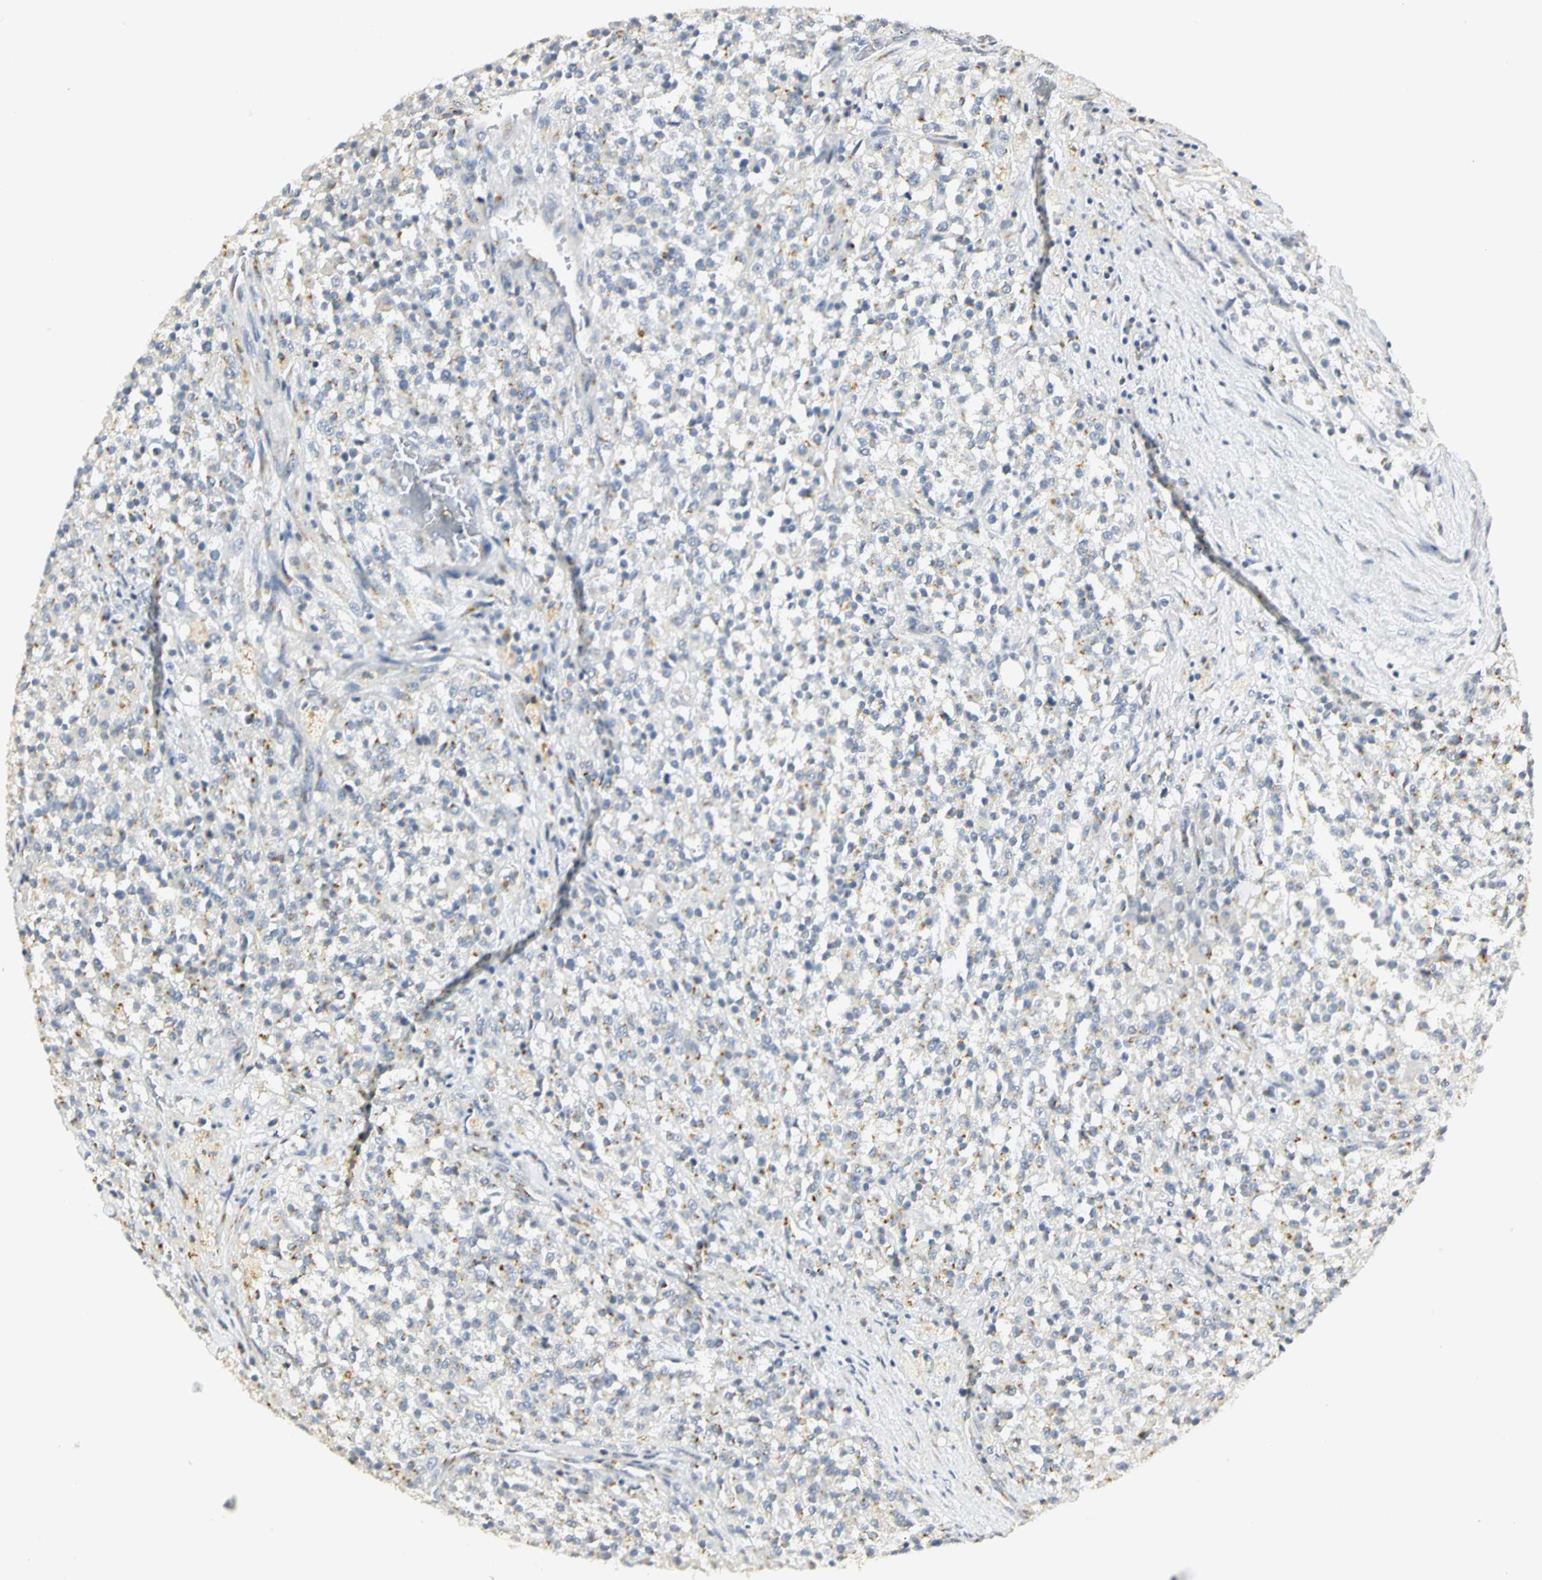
{"staining": {"intensity": "weak", "quantity": "<25%", "location": "cytoplasmic/membranous"}, "tissue": "testis cancer", "cell_type": "Tumor cells", "image_type": "cancer", "snomed": [{"axis": "morphology", "description": "Seminoma, NOS"}, {"axis": "topography", "description": "Testis"}], "caption": "Photomicrograph shows no significant protein positivity in tumor cells of testis cancer (seminoma).", "gene": "TM9SF2", "patient": {"sex": "male", "age": 59}}